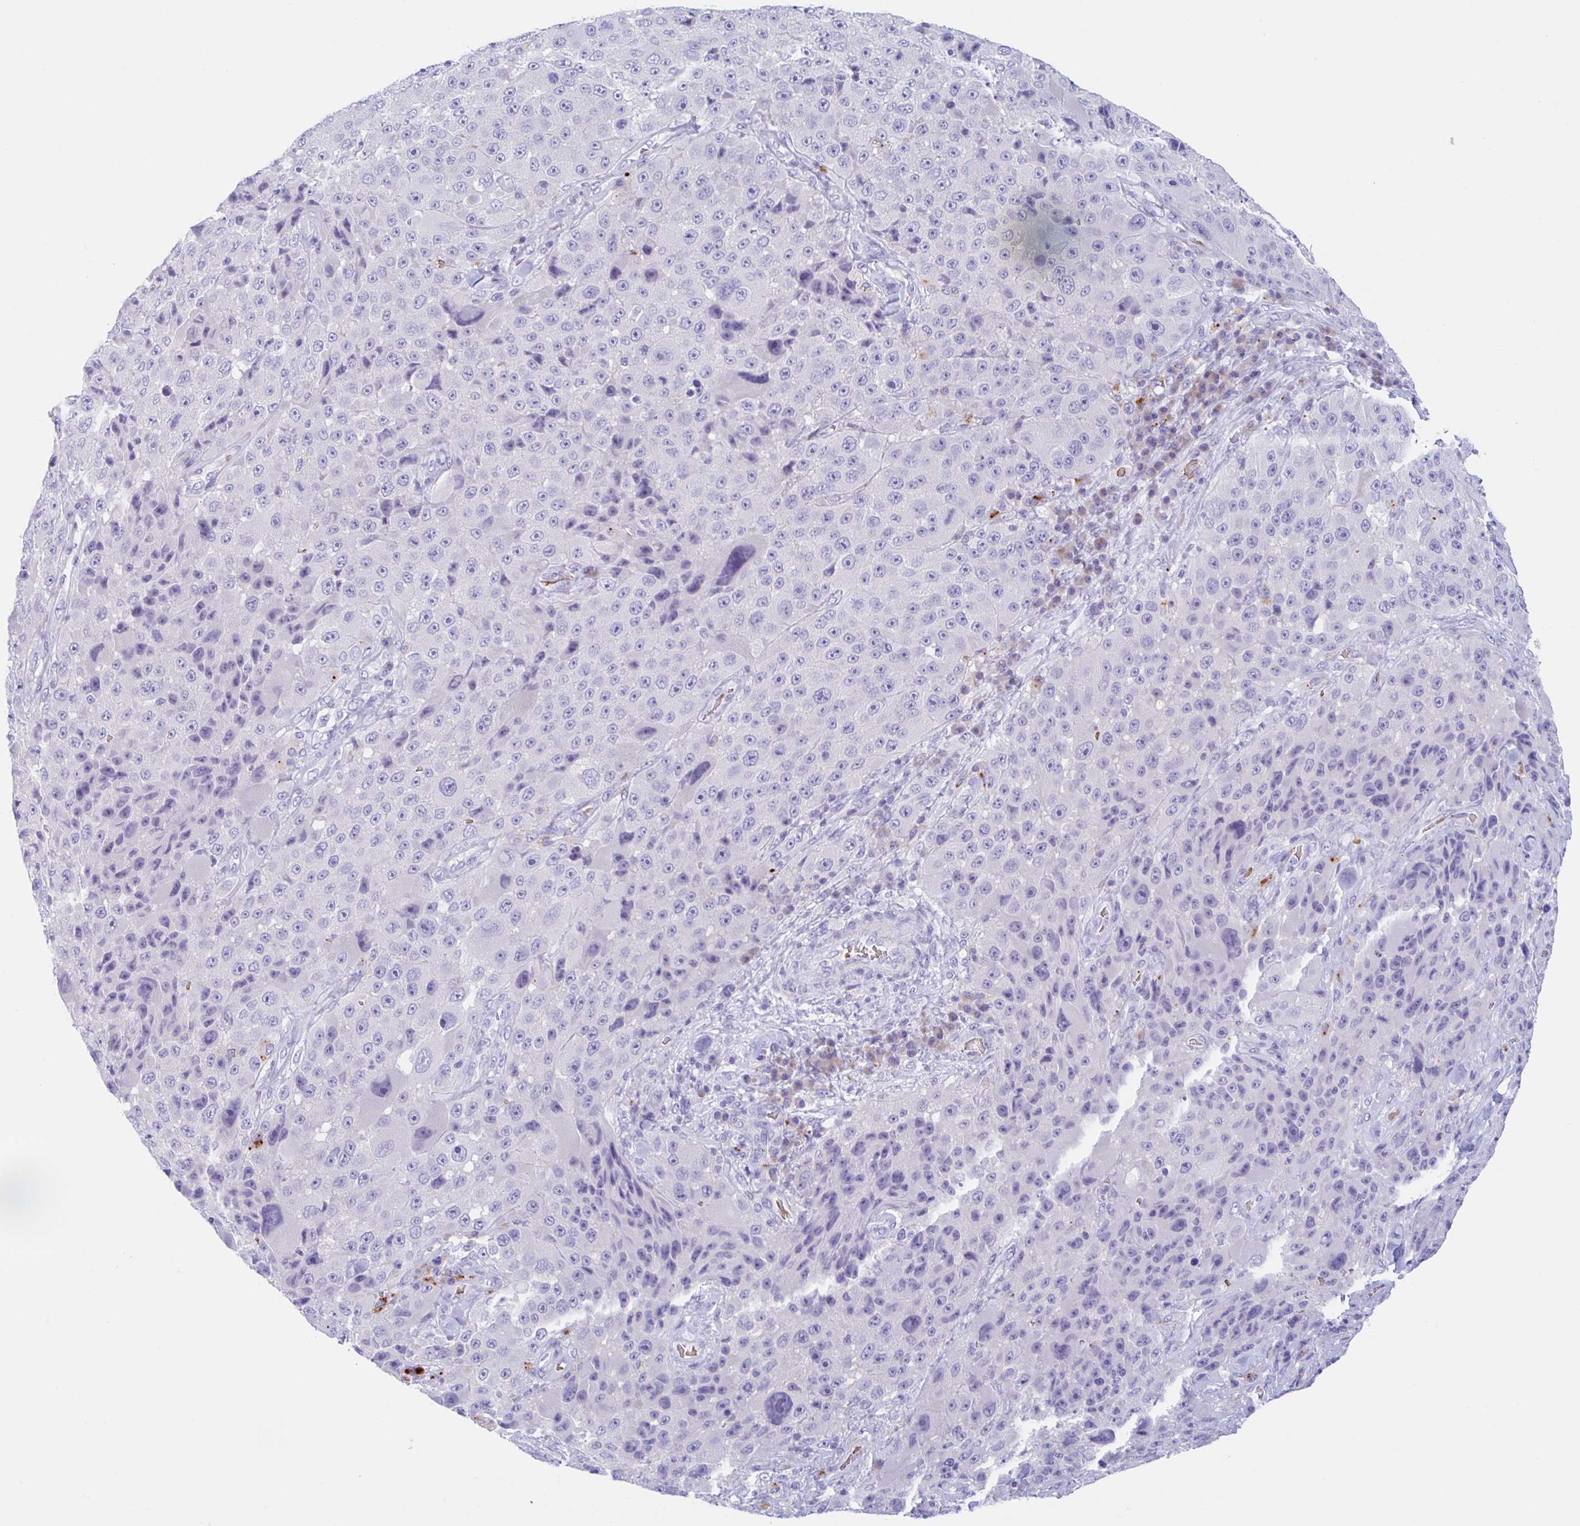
{"staining": {"intensity": "negative", "quantity": "none", "location": "none"}, "tissue": "melanoma", "cell_type": "Tumor cells", "image_type": "cancer", "snomed": [{"axis": "morphology", "description": "Malignant melanoma, Metastatic site"}, {"axis": "topography", "description": "Lymph node"}], "caption": "An image of human melanoma is negative for staining in tumor cells. The staining is performed using DAB (3,3'-diaminobenzidine) brown chromogen with nuclei counter-stained in using hematoxylin.", "gene": "ANKRD9", "patient": {"sex": "male", "age": 62}}